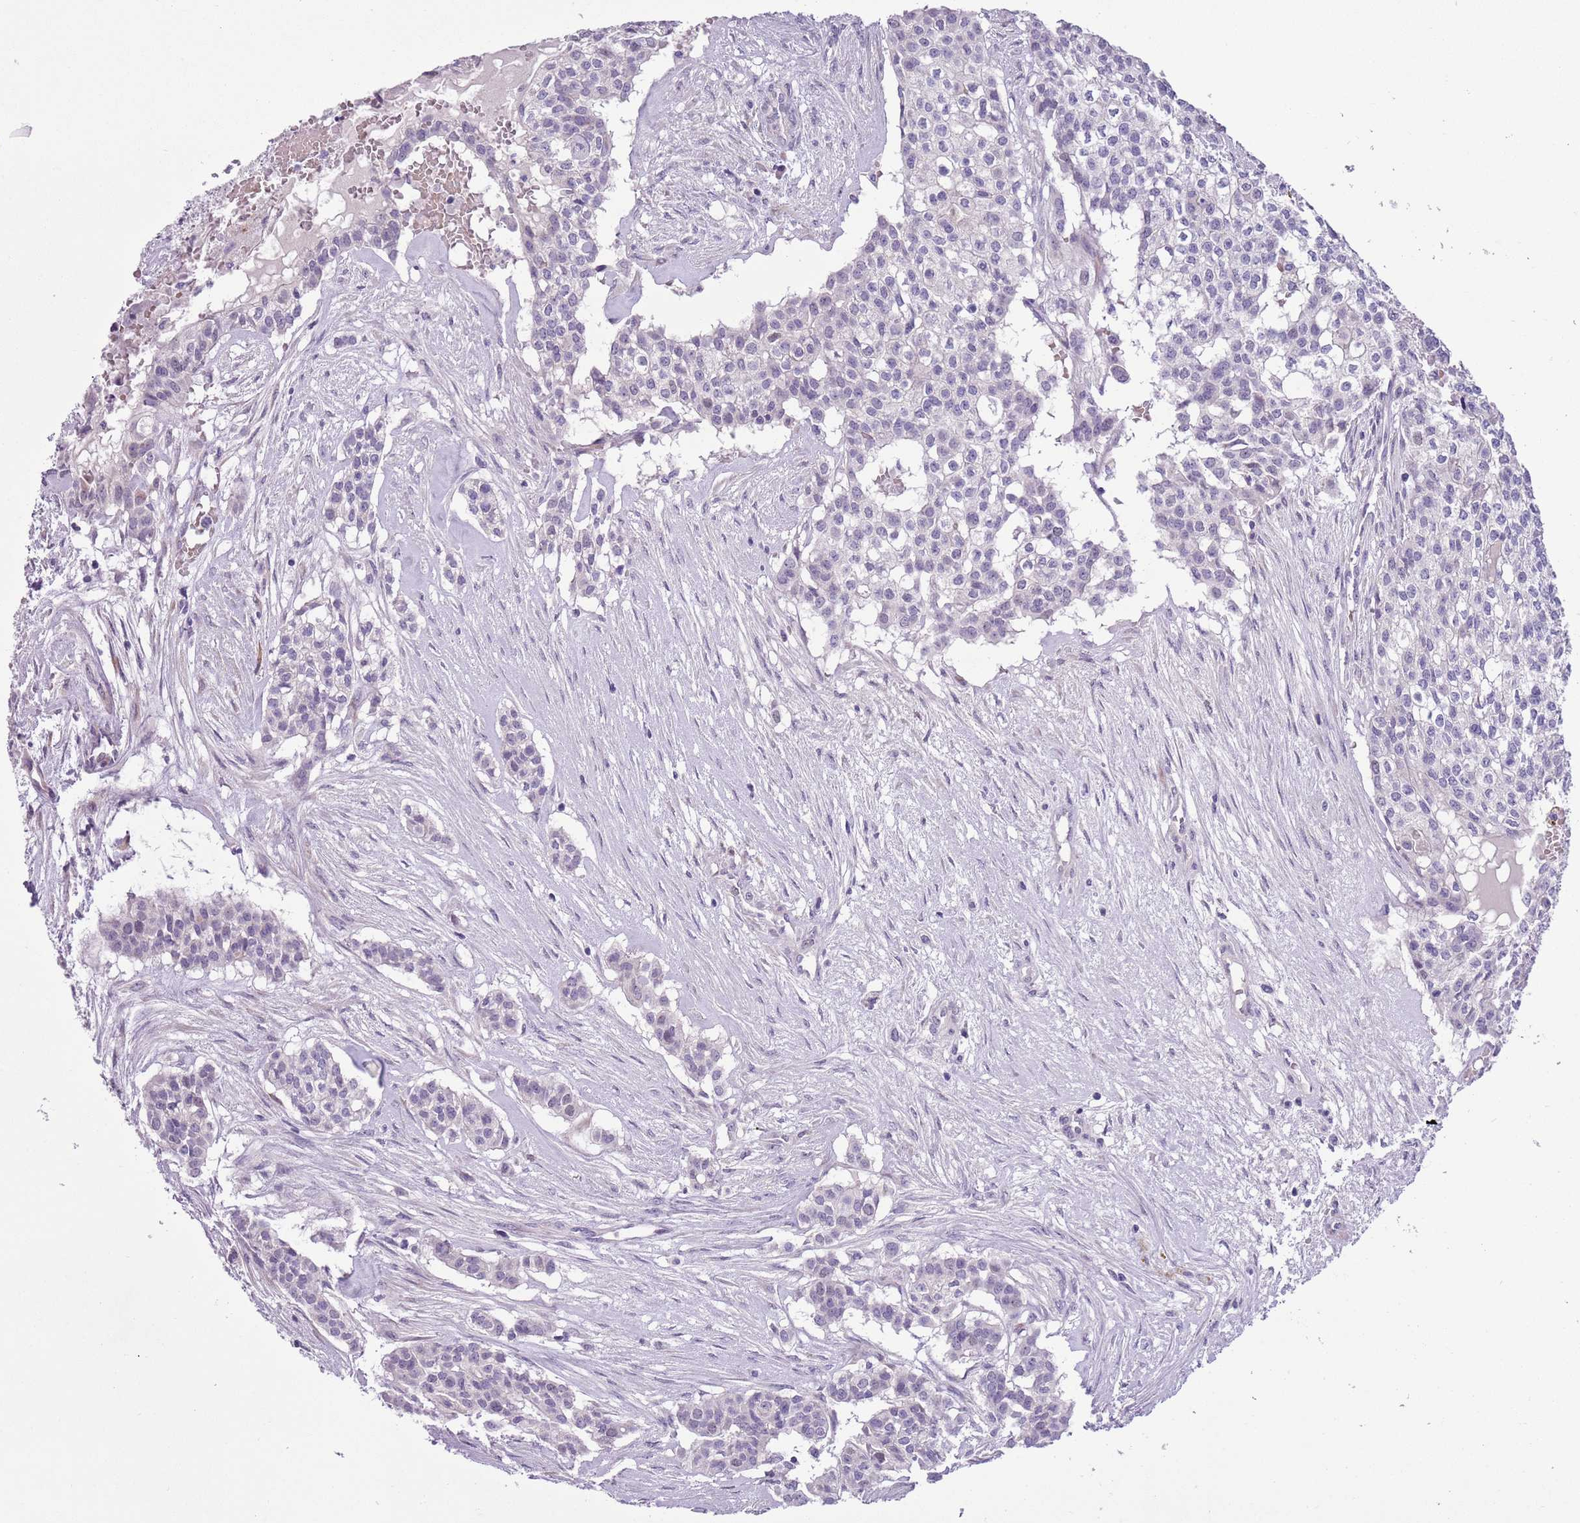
{"staining": {"intensity": "negative", "quantity": "none", "location": "none"}, "tissue": "head and neck cancer", "cell_type": "Tumor cells", "image_type": "cancer", "snomed": [{"axis": "morphology", "description": "Adenocarcinoma, NOS"}, {"axis": "topography", "description": "Head-Neck"}], "caption": "Human head and neck adenocarcinoma stained for a protein using immunohistochemistry (IHC) shows no positivity in tumor cells.", "gene": "MRPL32", "patient": {"sex": "male", "age": 81}}